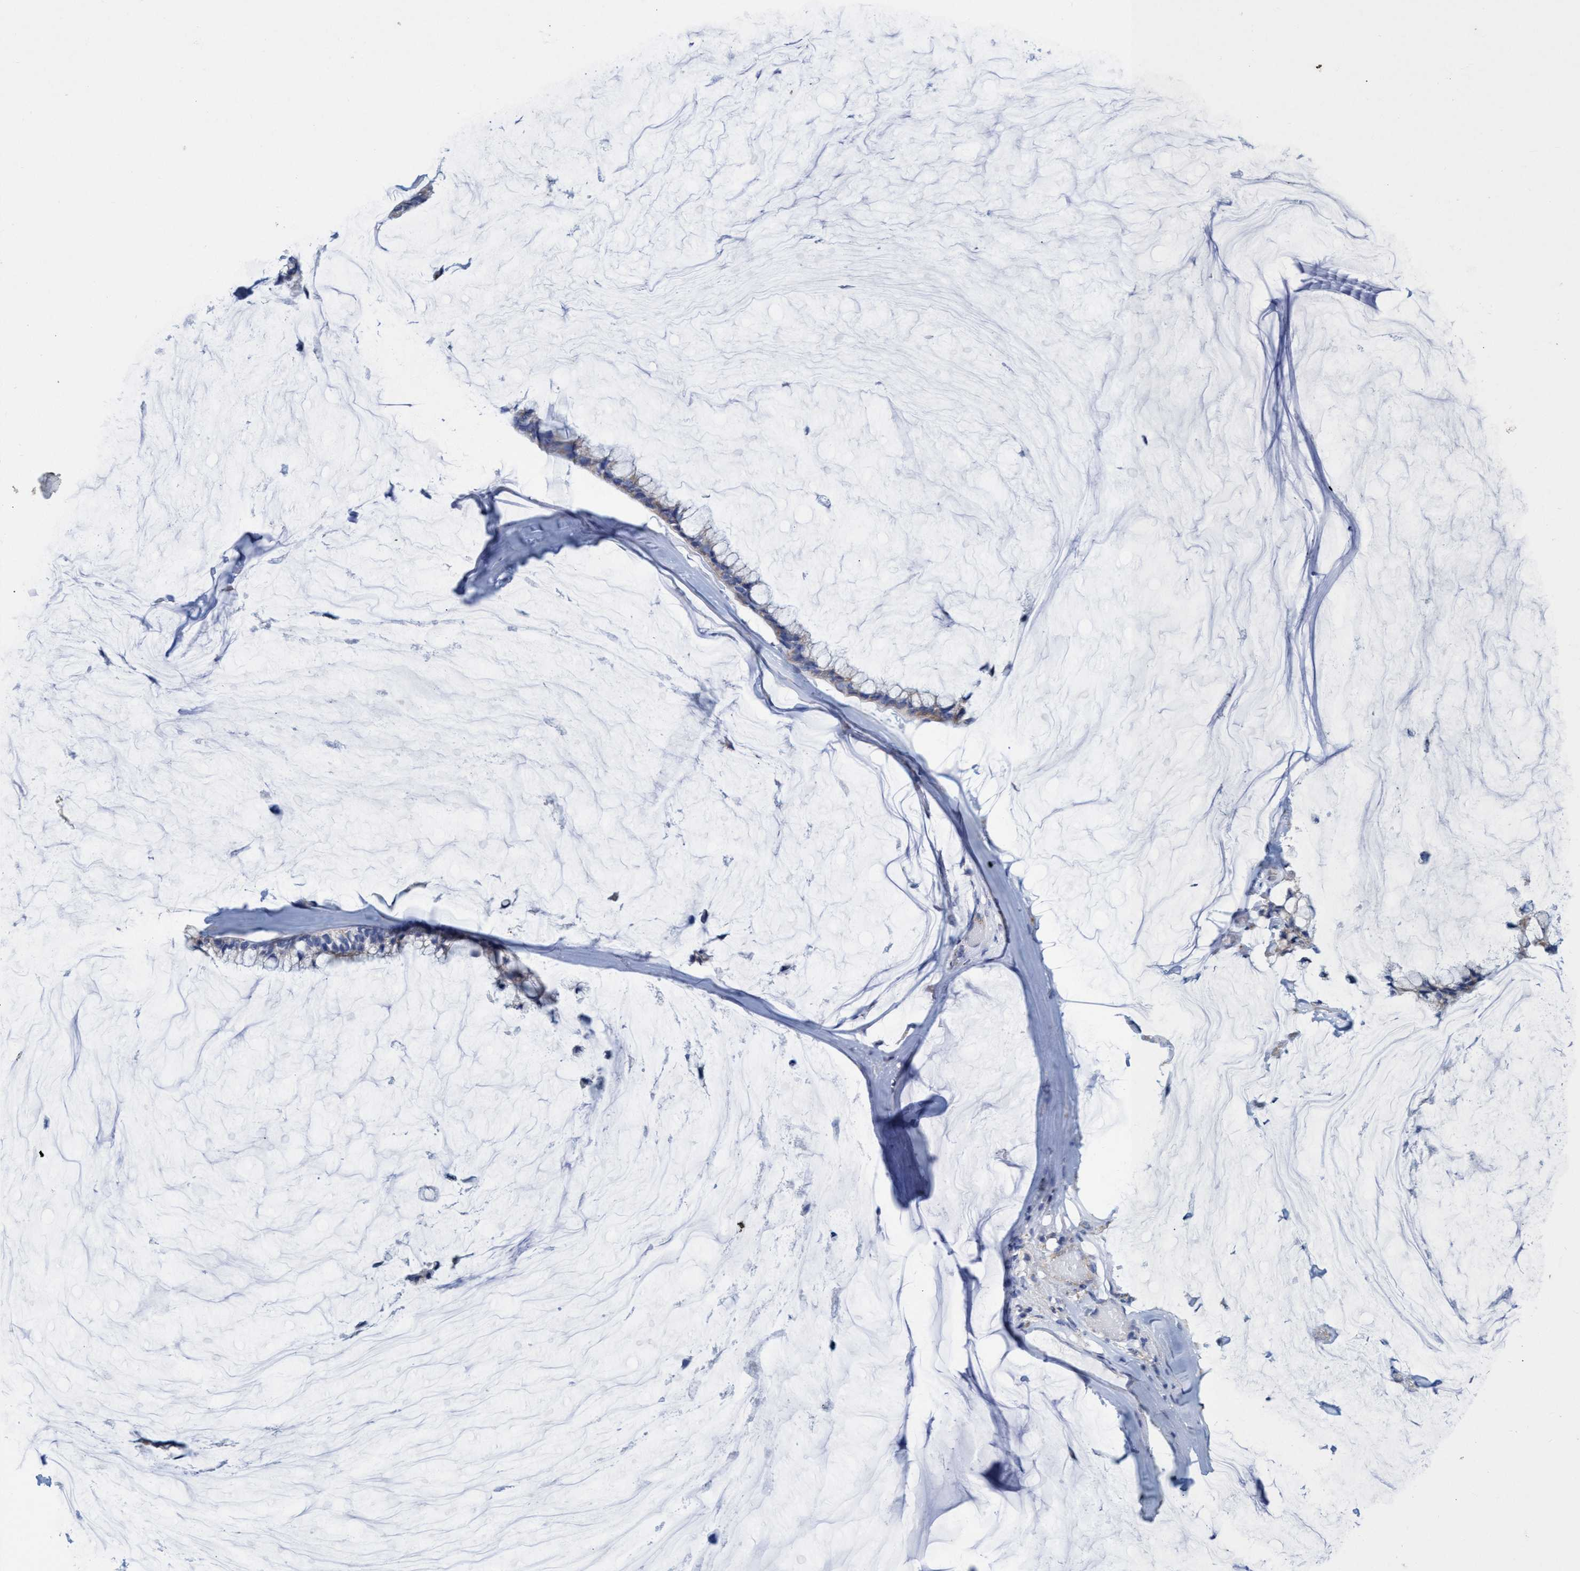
{"staining": {"intensity": "weak", "quantity": "<25%", "location": "cytoplasmic/membranous"}, "tissue": "ovarian cancer", "cell_type": "Tumor cells", "image_type": "cancer", "snomed": [{"axis": "morphology", "description": "Cystadenocarcinoma, mucinous, NOS"}, {"axis": "topography", "description": "Ovary"}], "caption": "The micrograph exhibits no staining of tumor cells in ovarian mucinous cystadenocarcinoma.", "gene": "ZNF750", "patient": {"sex": "female", "age": 39}}